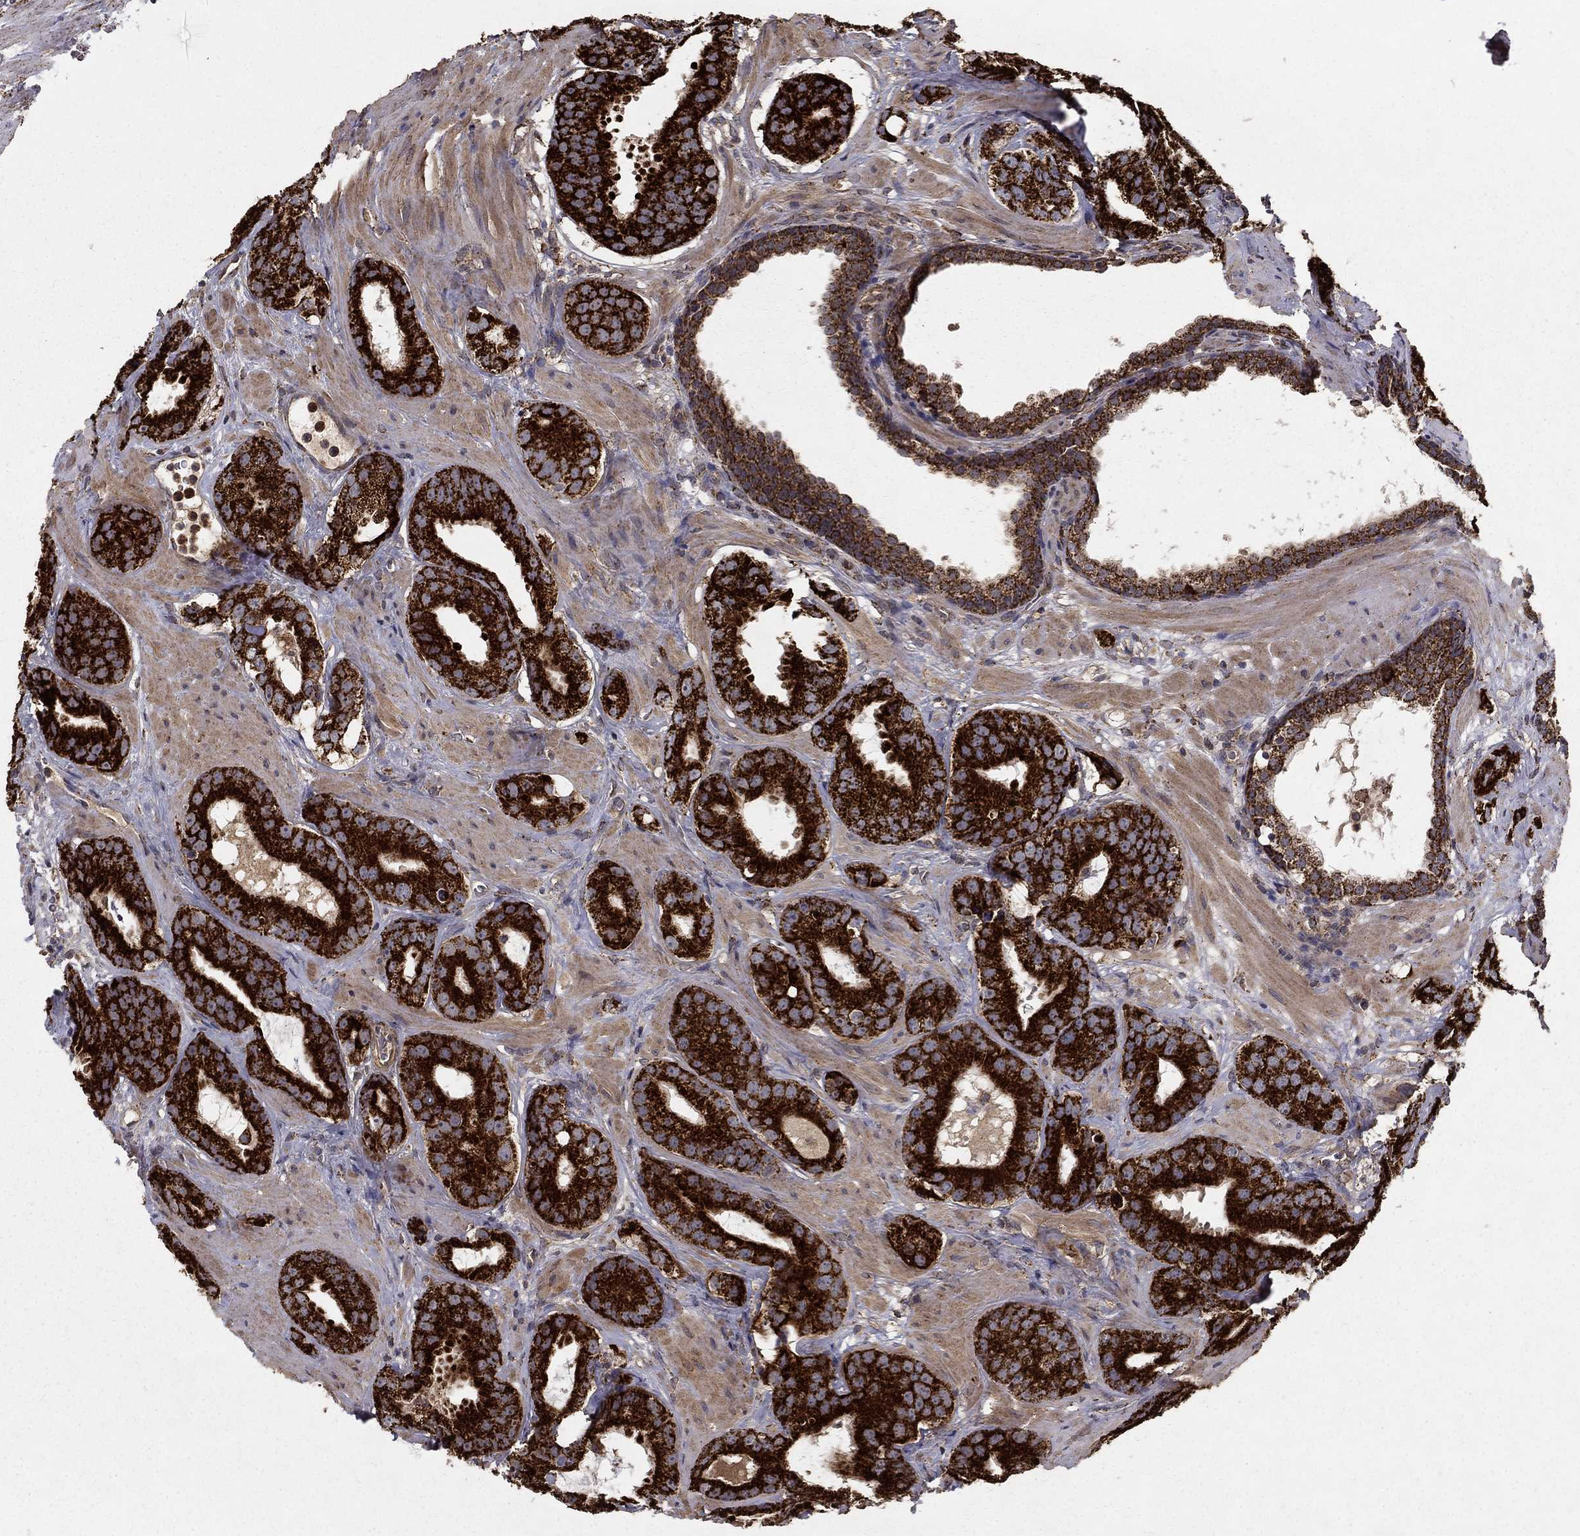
{"staining": {"intensity": "strong", "quantity": ">75%", "location": "cytoplasmic/membranous"}, "tissue": "prostate cancer", "cell_type": "Tumor cells", "image_type": "cancer", "snomed": [{"axis": "morphology", "description": "Adenocarcinoma, NOS"}, {"axis": "topography", "description": "Prostate"}], "caption": "Immunohistochemical staining of adenocarcinoma (prostate) demonstrates strong cytoplasmic/membranous protein expression in approximately >75% of tumor cells.", "gene": "GCSH", "patient": {"sex": "male", "age": 69}}